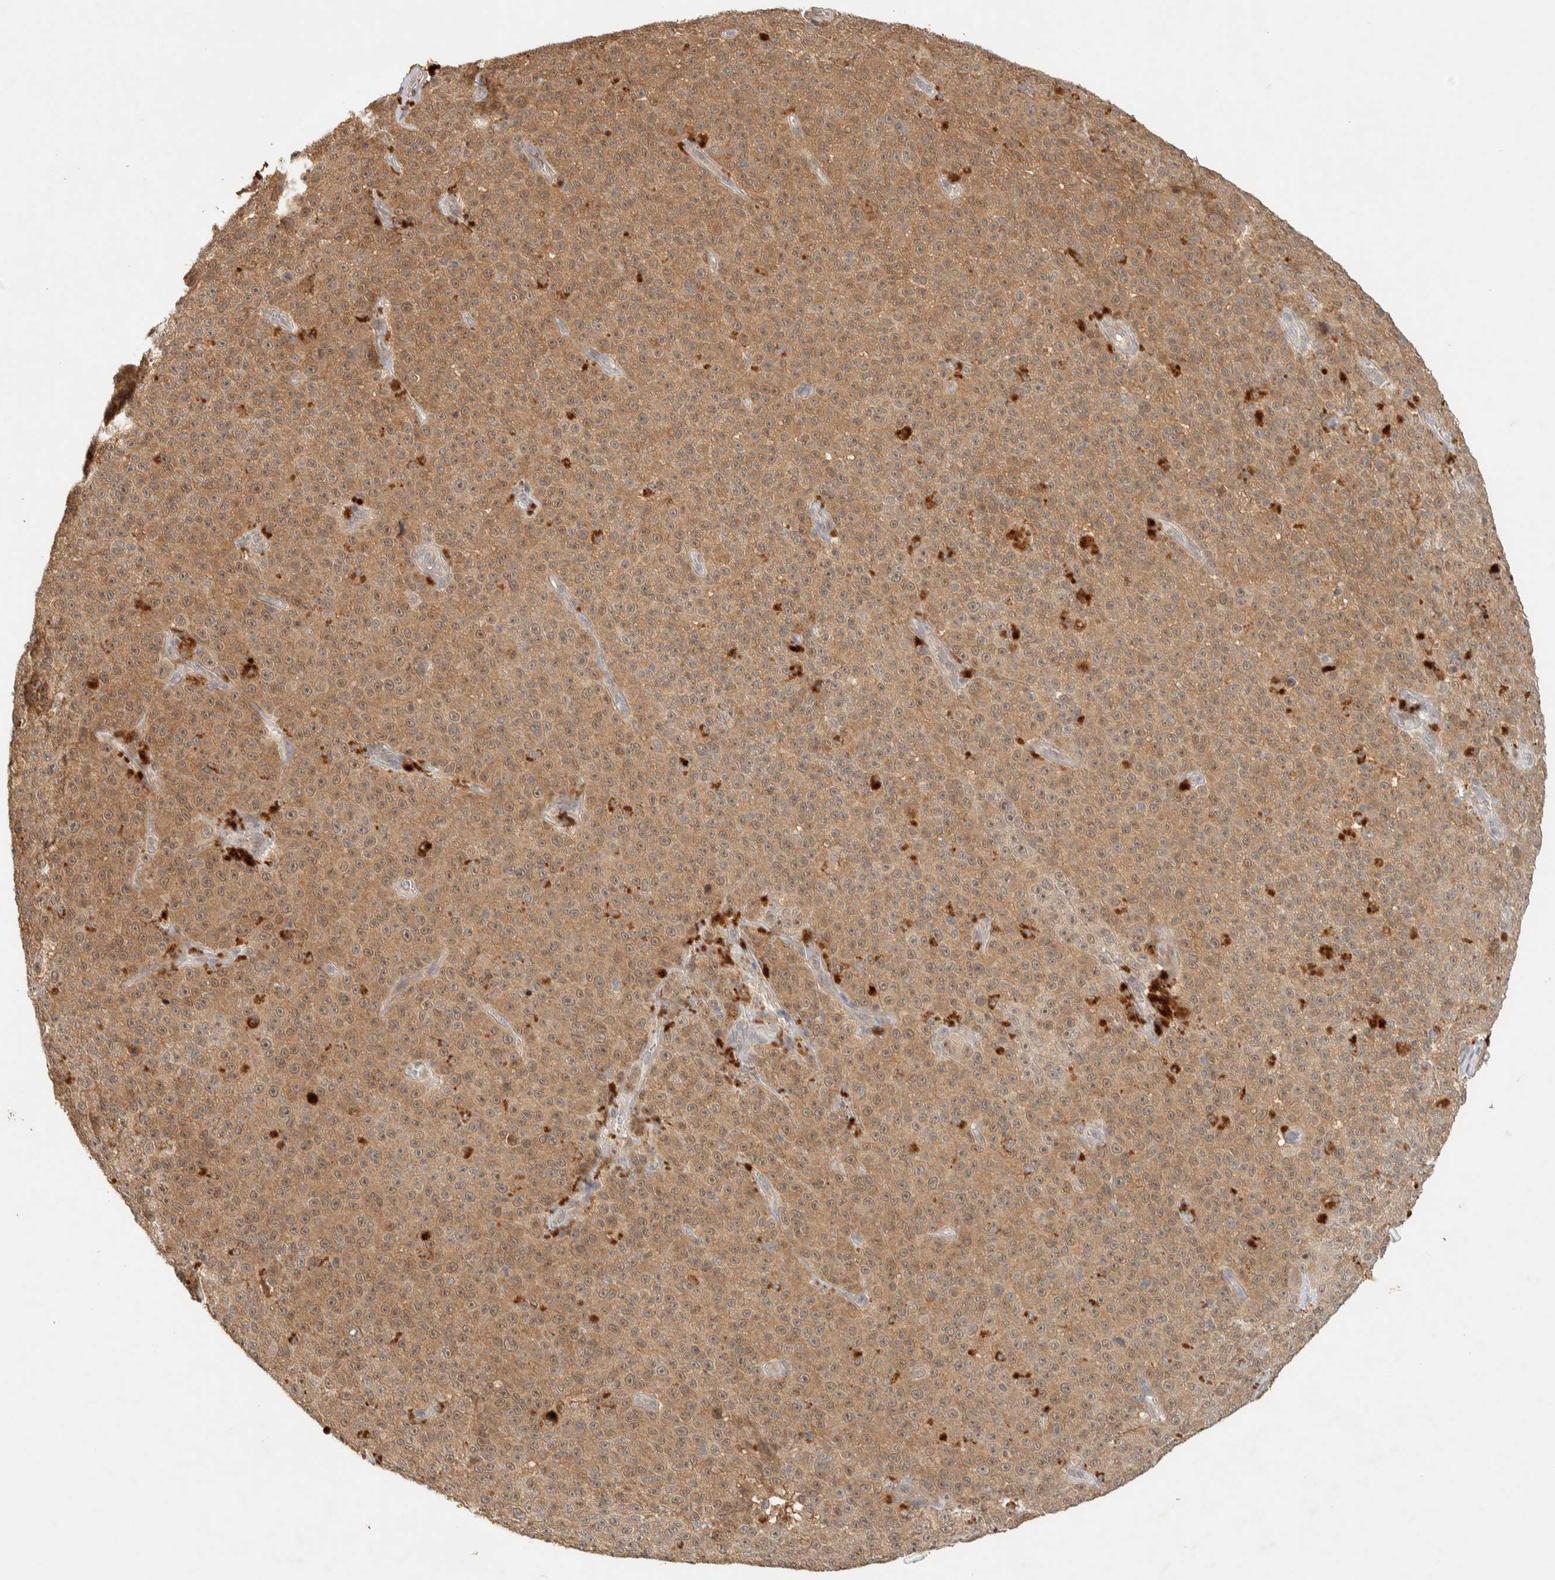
{"staining": {"intensity": "moderate", "quantity": ">75%", "location": "cytoplasmic/membranous"}, "tissue": "melanoma", "cell_type": "Tumor cells", "image_type": "cancer", "snomed": [{"axis": "morphology", "description": "Malignant melanoma, NOS"}, {"axis": "topography", "description": "Skin"}], "caption": "Melanoma stained with a protein marker reveals moderate staining in tumor cells.", "gene": "ITPA", "patient": {"sex": "female", "age": 82}}